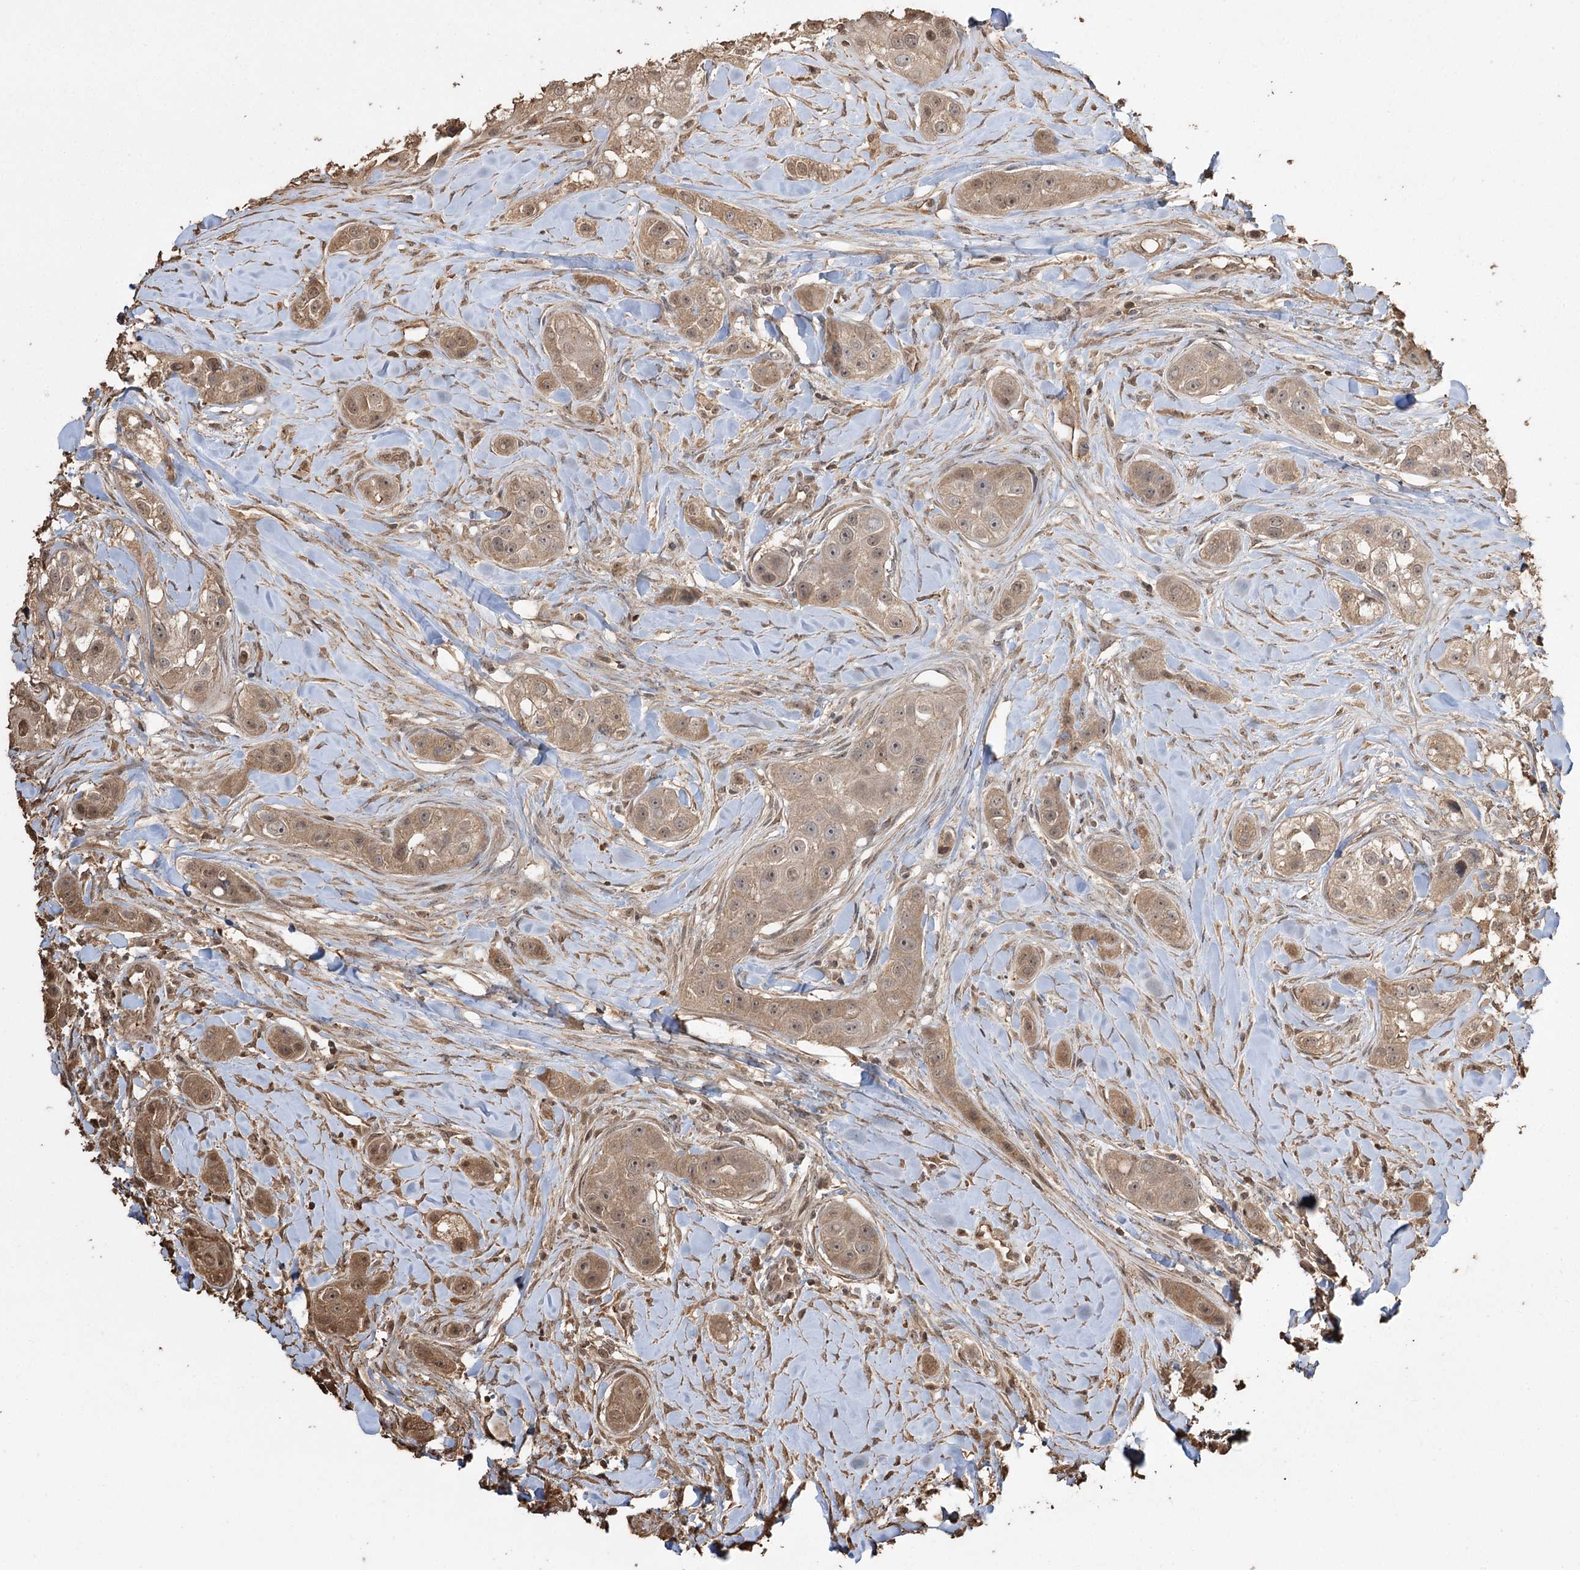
{"staining": {"intensity": "moderate", "quantity": "25%-75%", "location": "cytoplasmic/membranous,nuclear"}, "tissue": "head and neck cancer", "cell_type": "Tumor cells", "image_type": "cancer", "snomed": [{"axis": "morphology", "description": "Normal tissue, NOS"}, {"axis": "morphology", "description": "Squamous cell carcinoma, NOS"}, {"axis": "topography", "description": "Skeletal muscle"}, {"axis": "topography", "description": "Head-Neck"}], "caption": "Human head and neck squamous cell carcinoma stained with a protein marker shows moderate staining in tumor cells.", "gene": "PLCH1", "patient": {"sex": "male", "age": 51}}